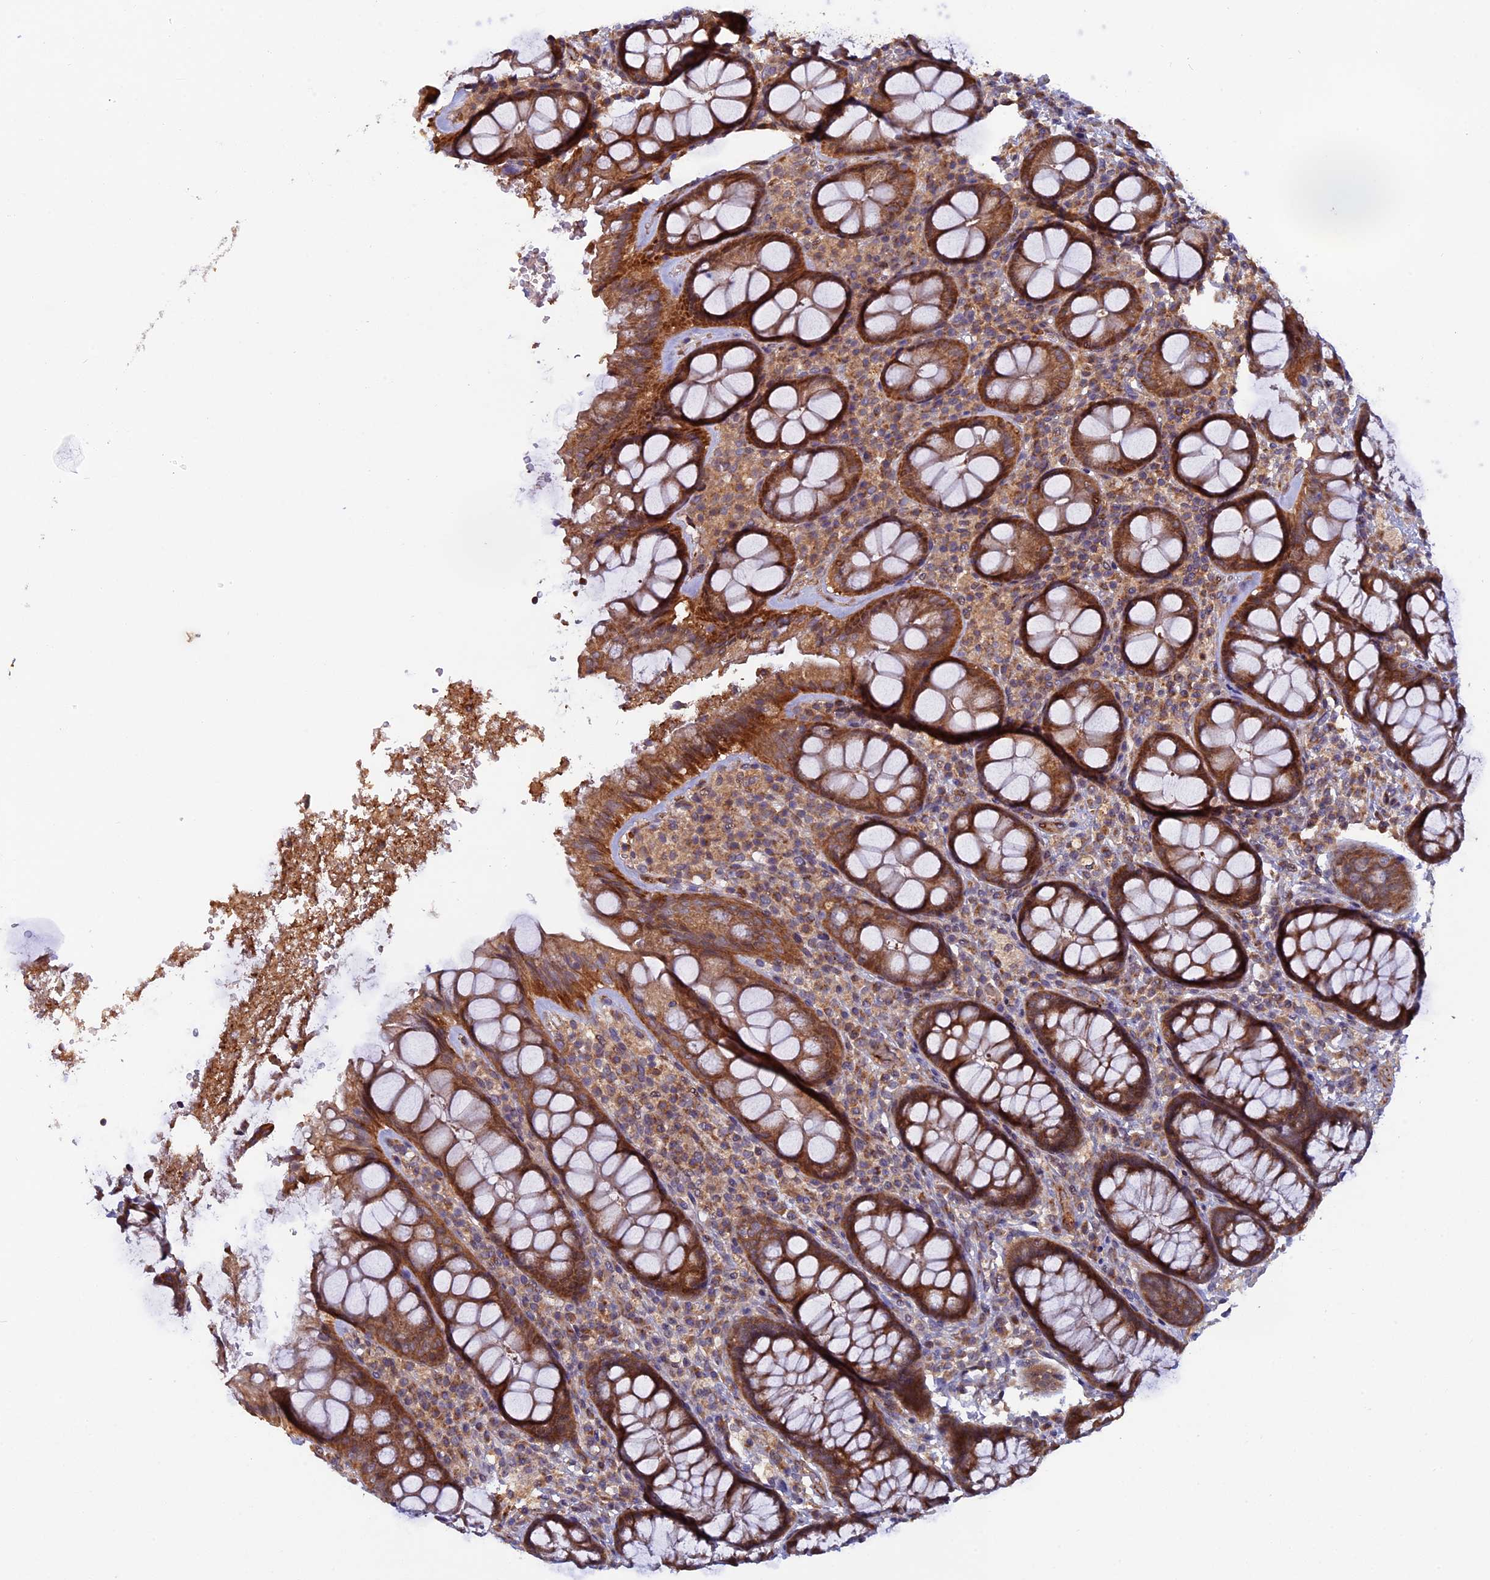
{"staining": {"intensity": "strong", "quantity": ">75%", "location": "cytoplasmic/membranous"}, "tissue": "rectum", "cell_type": "Glandular cells", "image_type": "normal", "snomed": [{"axis": "morphology", "description": "Normal tissue, NOS"}, {"axis": "topography", "description": "Rectum"}], "caption": "Protein staining demonstrates strong cytoplasmic/membranous expression in about >75% of glandular cells in normal rectum.", "gene": "FERMT1", "patient": {"sex": "male", "age": 83}}